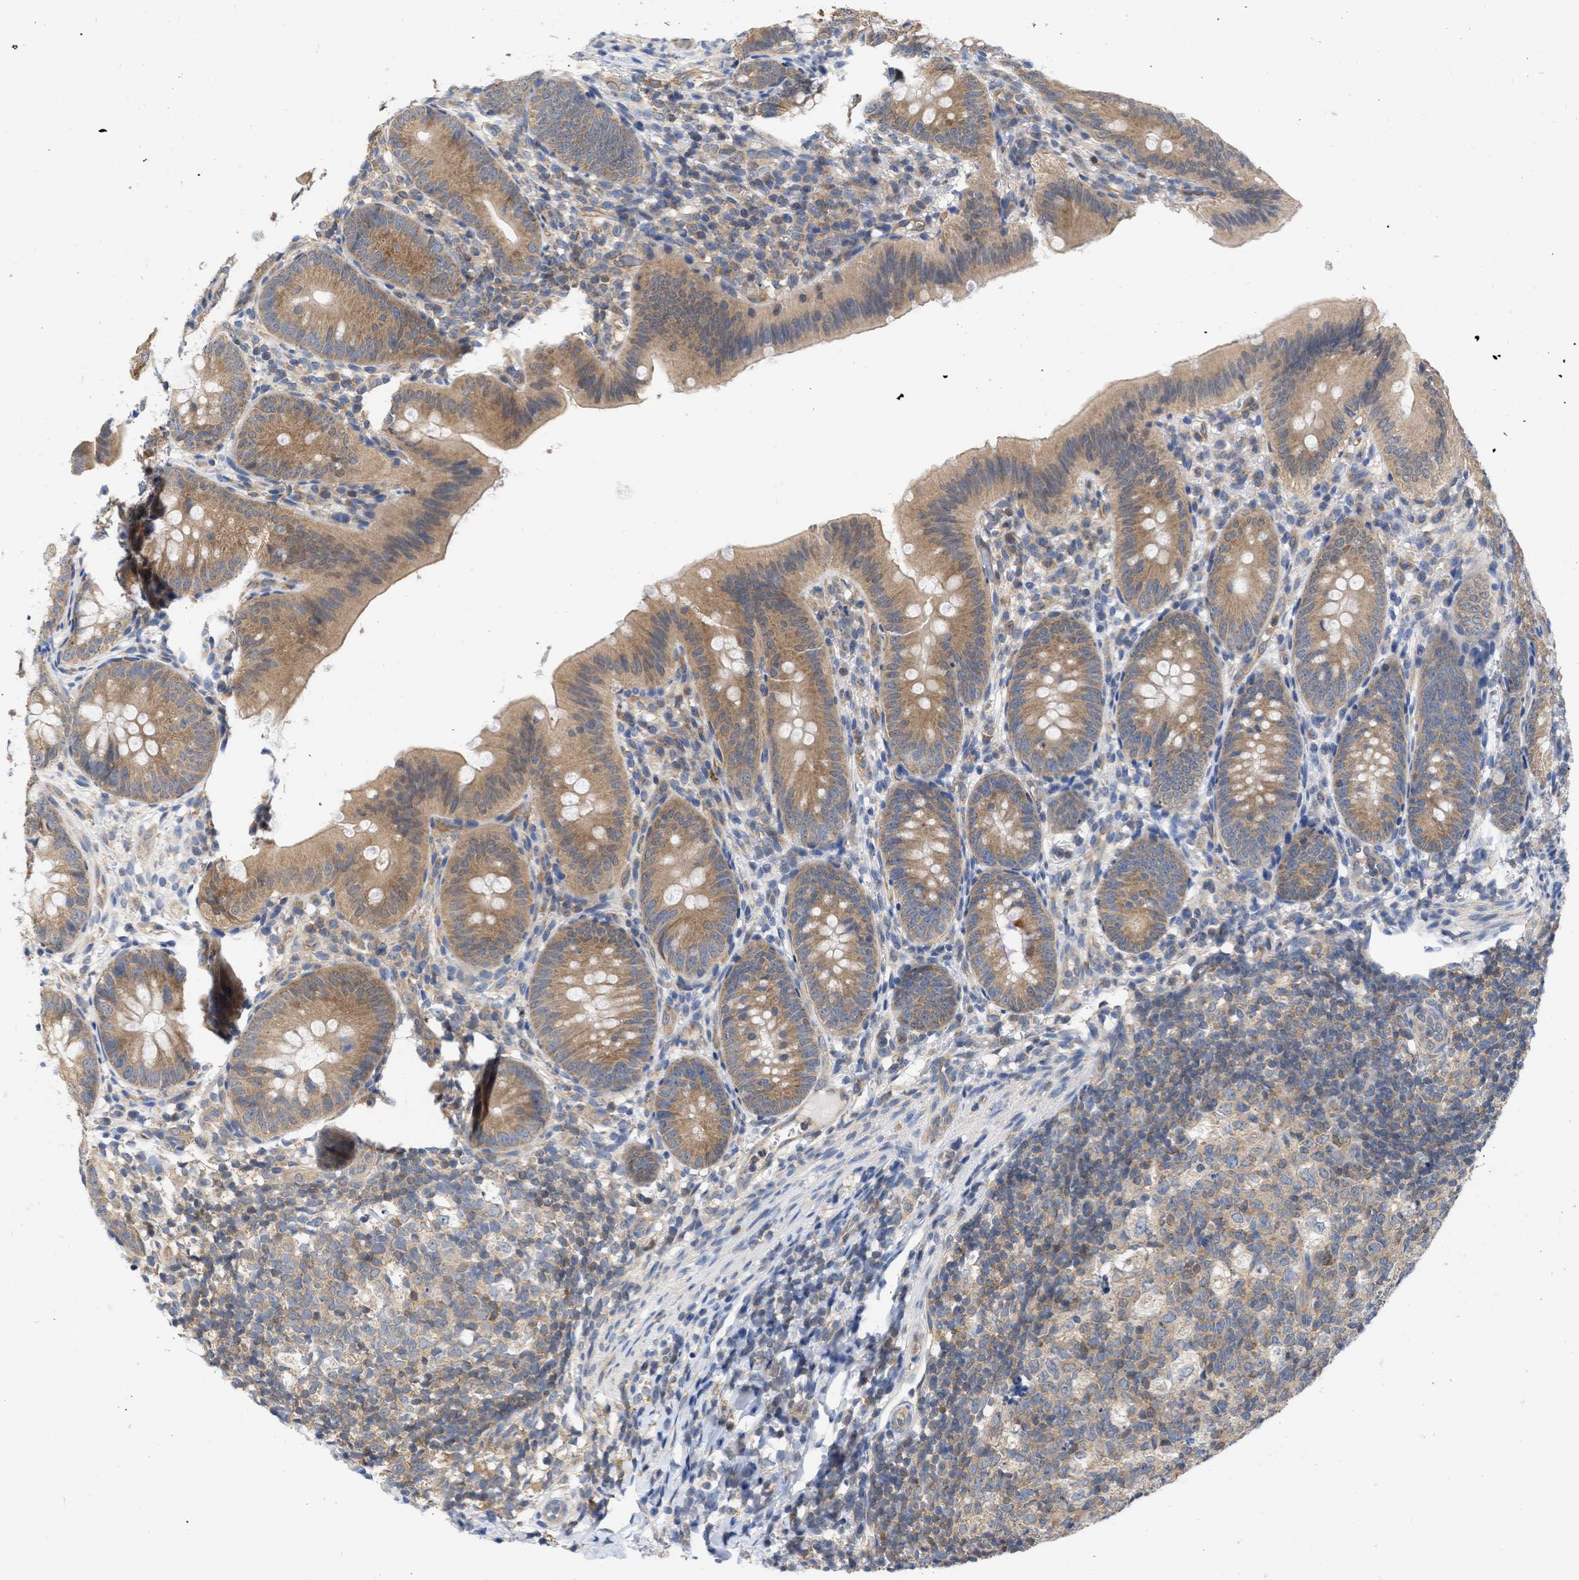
{"staining": {"intensity": "moderate", "quantity": ">75%", "location": "cytoplasmic/membranous"}, "tissue": "appendix", "cell_type": "Glandular cells", "image_type": "normal", "snomed": [{"axis": "morphology", "description": "Normal tissue, NOS"}, {"axis": "topography", "description": "Appendix"}], "caption": "Unremarkable appendix exhibits moderate cytoplasmic/membranous staining in approximately >75% of glandular cells.", "gene": "MAP2K3", "patient": {"sex": "male", "age": 1}}